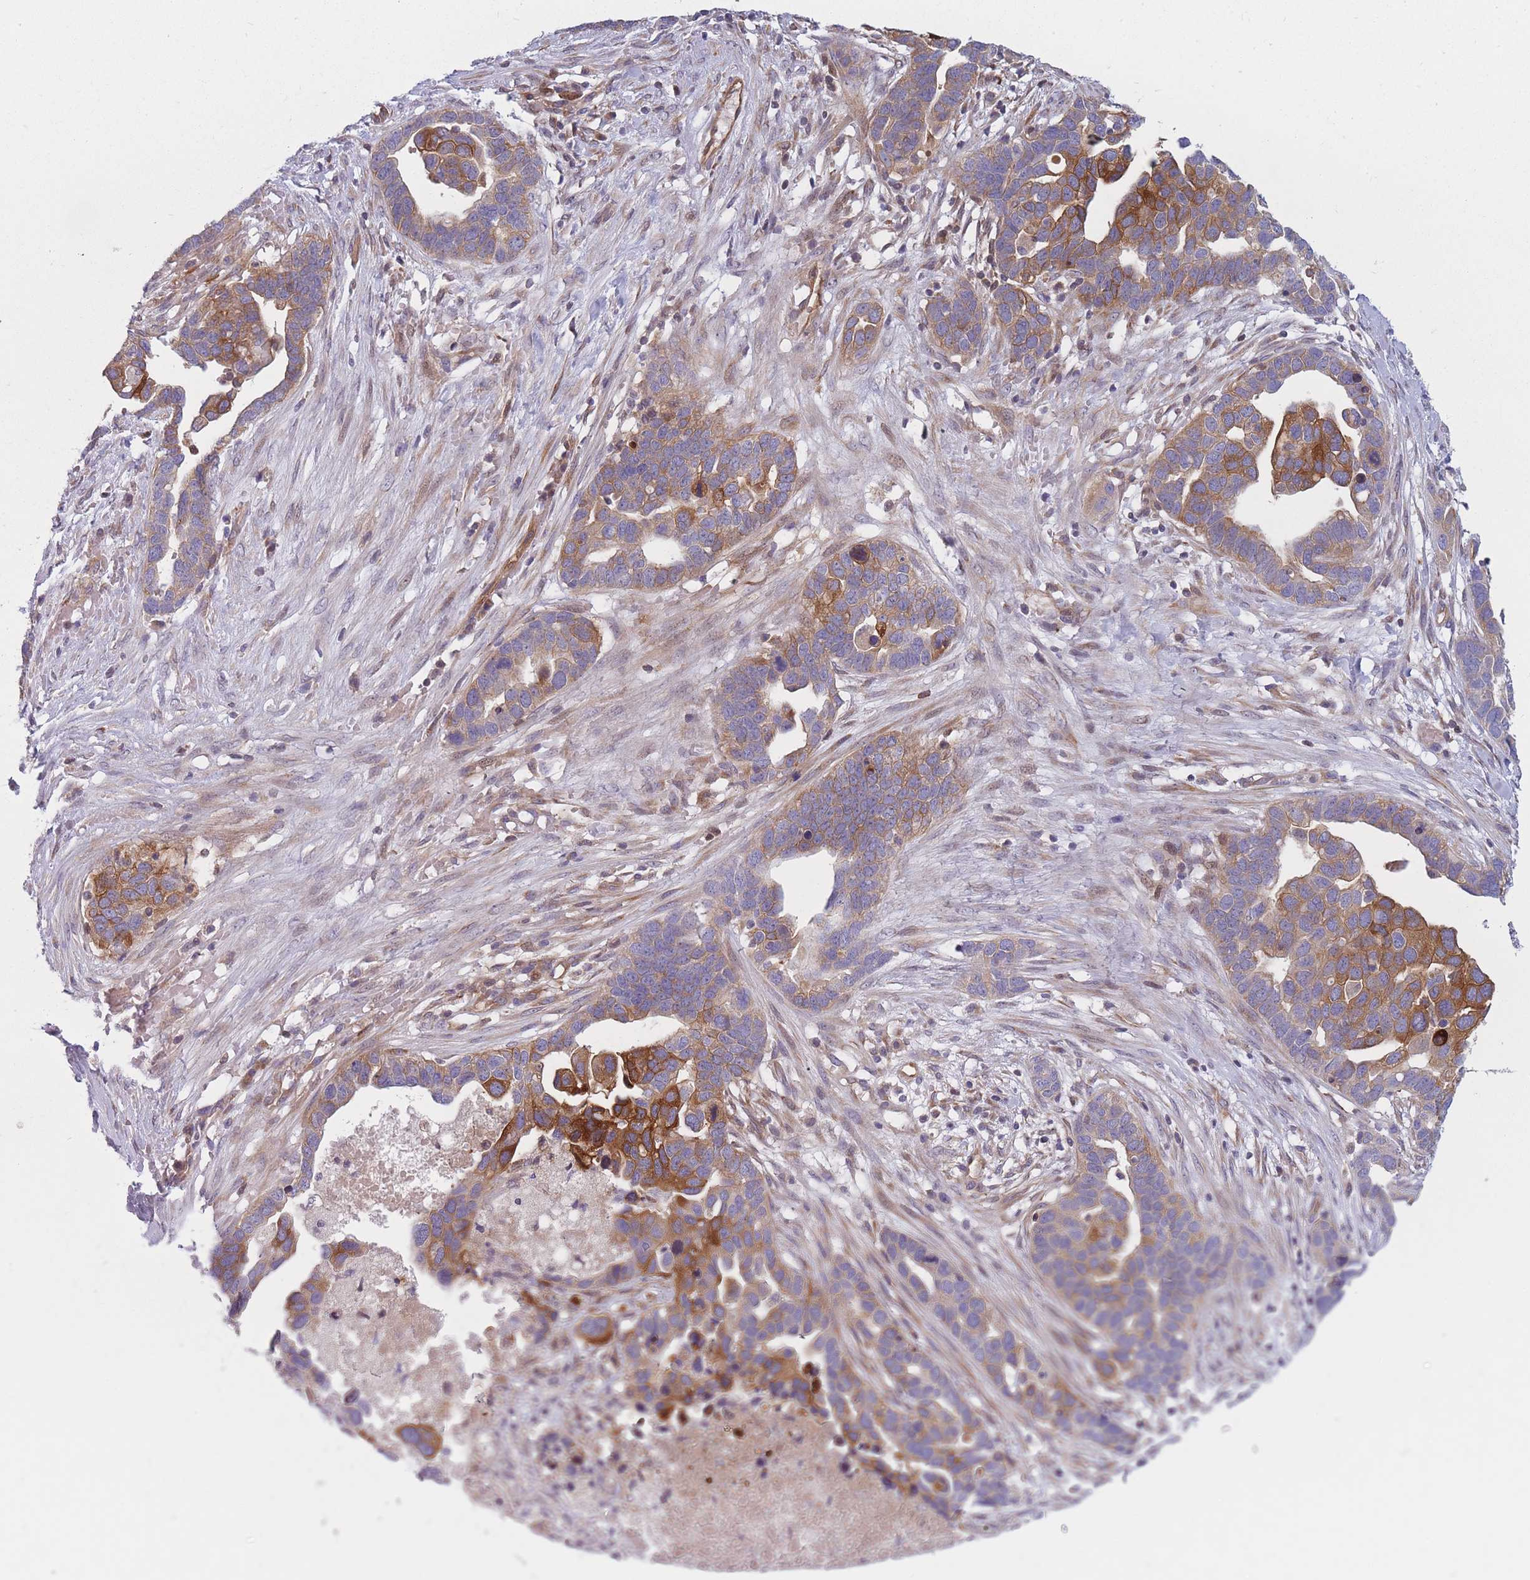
{"staining": {"intensity": "moderate", "quantity": ">75%", "location": "cytoplasmic/membranous"}, "tissue": "ovarian cancer", "cell_type": "Tumor cells", "image_type": "cancer", "snomed": [{"axis": "morphology", "description": "Cystadenocarcinoma, serous, NOS"}, {"axis": "topography", "description": "Ovary"}], "caption": "The image exhibits staining of ovarian serous cystadenocarcinoma, revealing moderate cytoplasmic/membranous protein expression (brown color) within tumor cells. The protein of interest is shown in brown color, while the nuclei are stained blue.", "gene": "PDE4A", "patient": {"sex": "female", "age": 54}}